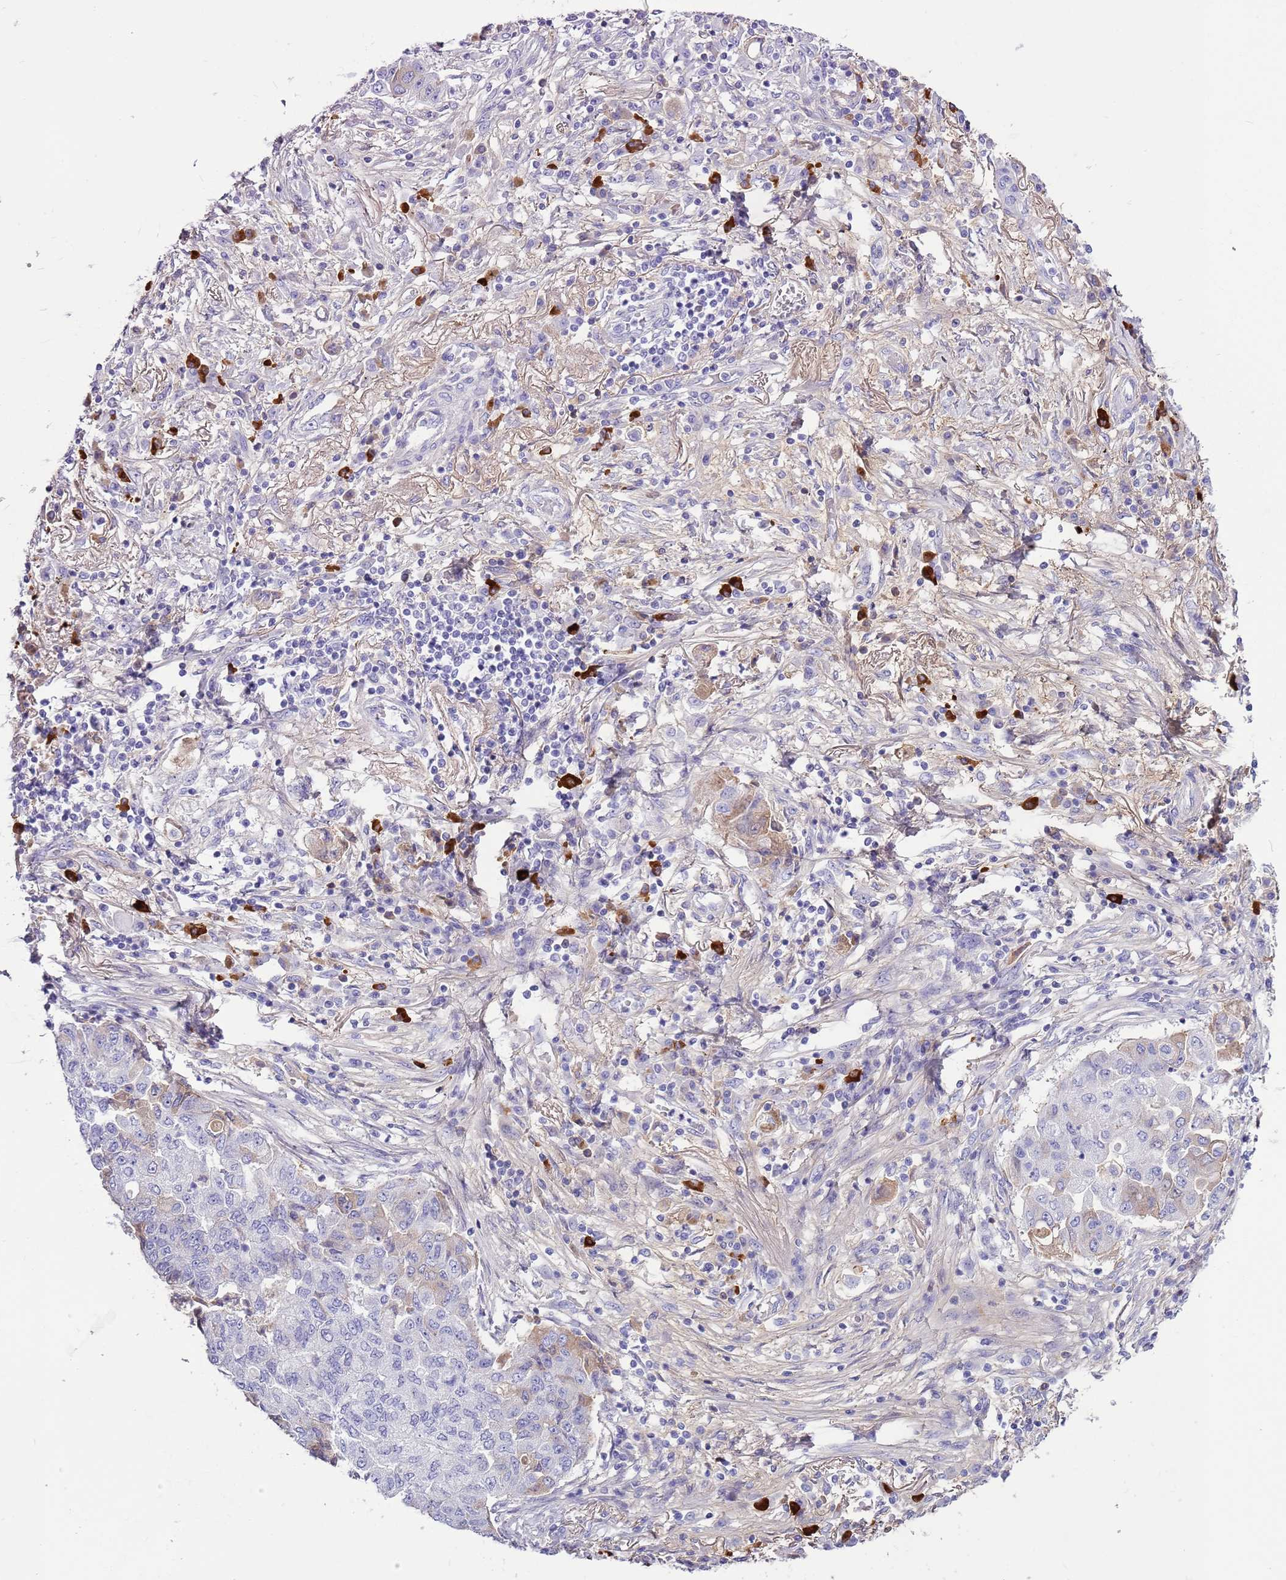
{"staining": {"intensity": "negative", "quantity": "none", "location": "none"}, "tissue": "lung cancer", "cell_type": "Tumor cells", "image_type": "cancer", "snomed": [{"axis": "morphology", "description": "Squamous cell carcinoma, NOS"}, {"axis": "topography", "description": "Lung"}], "caption": "Tumor cells show no significant protein positivity in lung squamous cell carcinoma.", "gene": "IGKV3D-11", "patient": {"sex": "male", "age": 74}}